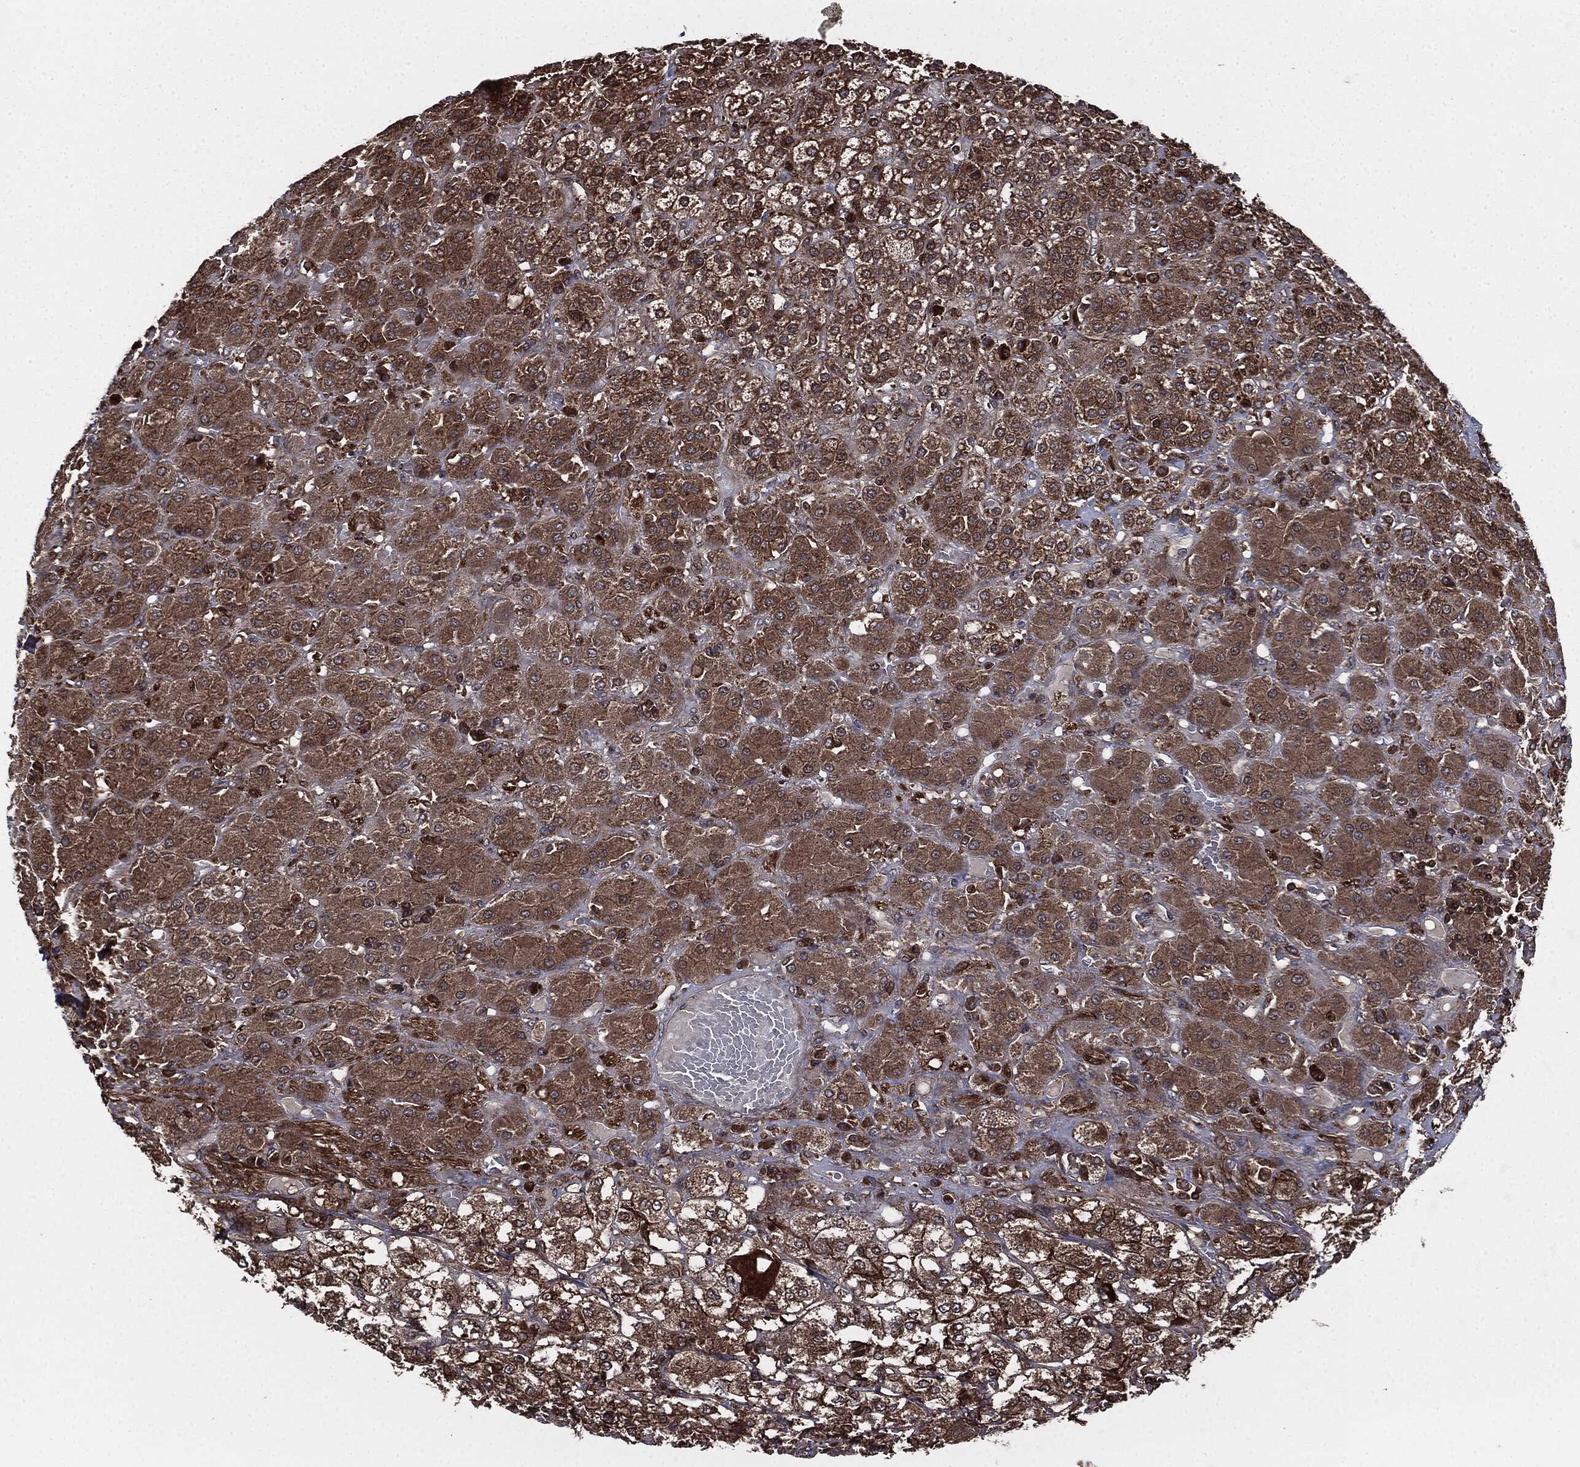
{"staining": {"intensity": "moderate", "quantity": ">75%", "location": "cytoplasmic/membranous"}, "tissue": "adrenal gland", "cell_type": "Glandular cells", "image_type": "normal", "snomed": [{"axis": "morphology", "description": "Normal tissue, NOS"}, {"axis": "topography", "description": "Adrenal gland"}], "caption": "IHC of unremarkable human adrenal gland demonstrates medium levels of moderate cytoplasmic/membranous positivity in about >75% of glandular cells.", "gene": "RAP1GDS1", "patient": {"sex": "male", "age": 70}}